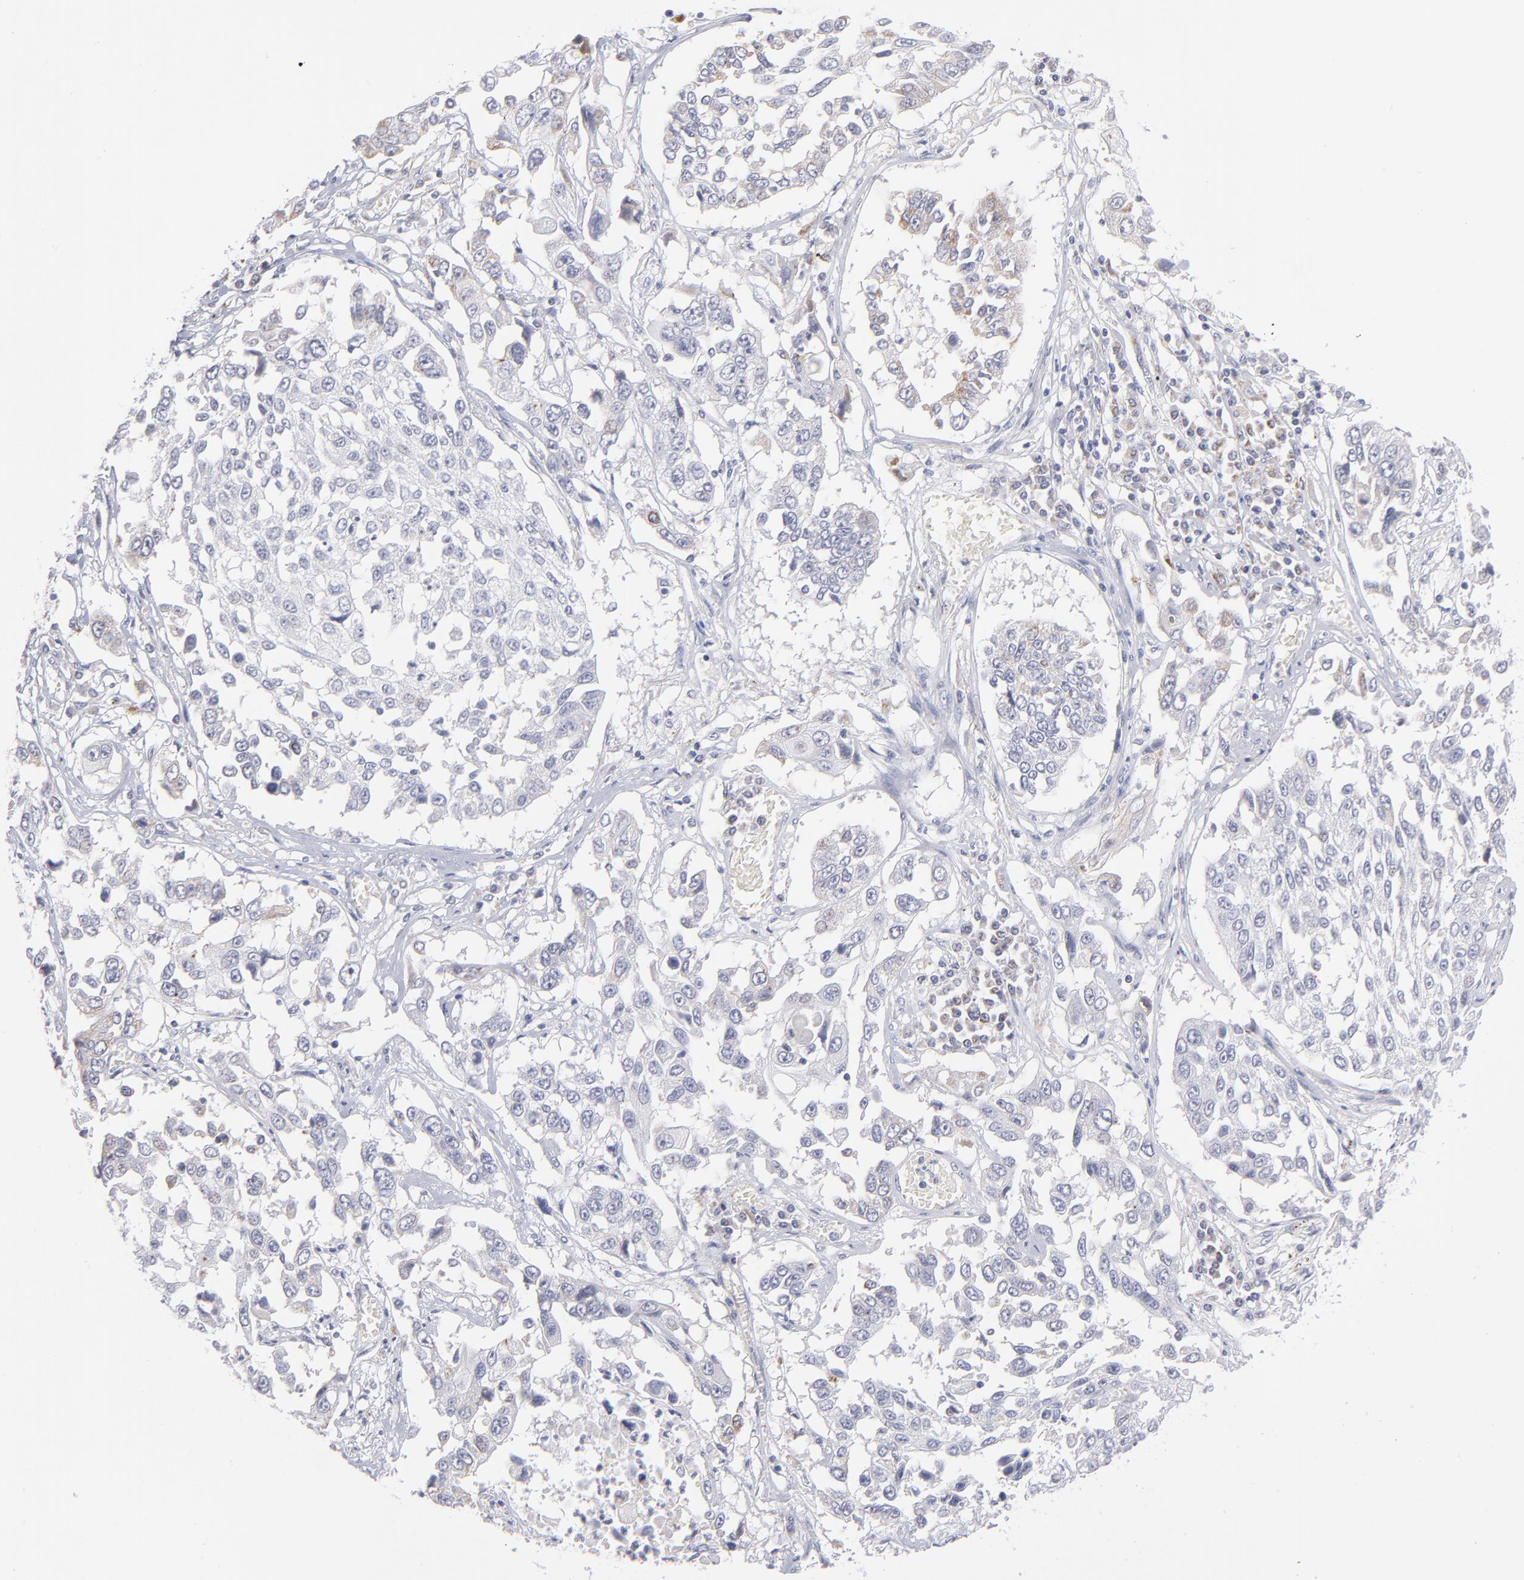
{"staining": {"intensity": "weak", "quantity": "<25%", "location": "cytoplasmic/membranous"}, "tissue": "lung cancer", "cell_type": "Tumor cells", "image_type": "cancer", "snomed": [{"axis": "morphology", "description": "Squamous cell carcinoma, NOS"}, {"axis": "topography", "description": "Lung"}], "caption": "Squamous cell carcinoma (lung) stained for a protein using immunohistochemistry demonstrates no positivity tumor cells.", "gene": "MTHFD2", "patient": {"sex": "male", "age": 71}}